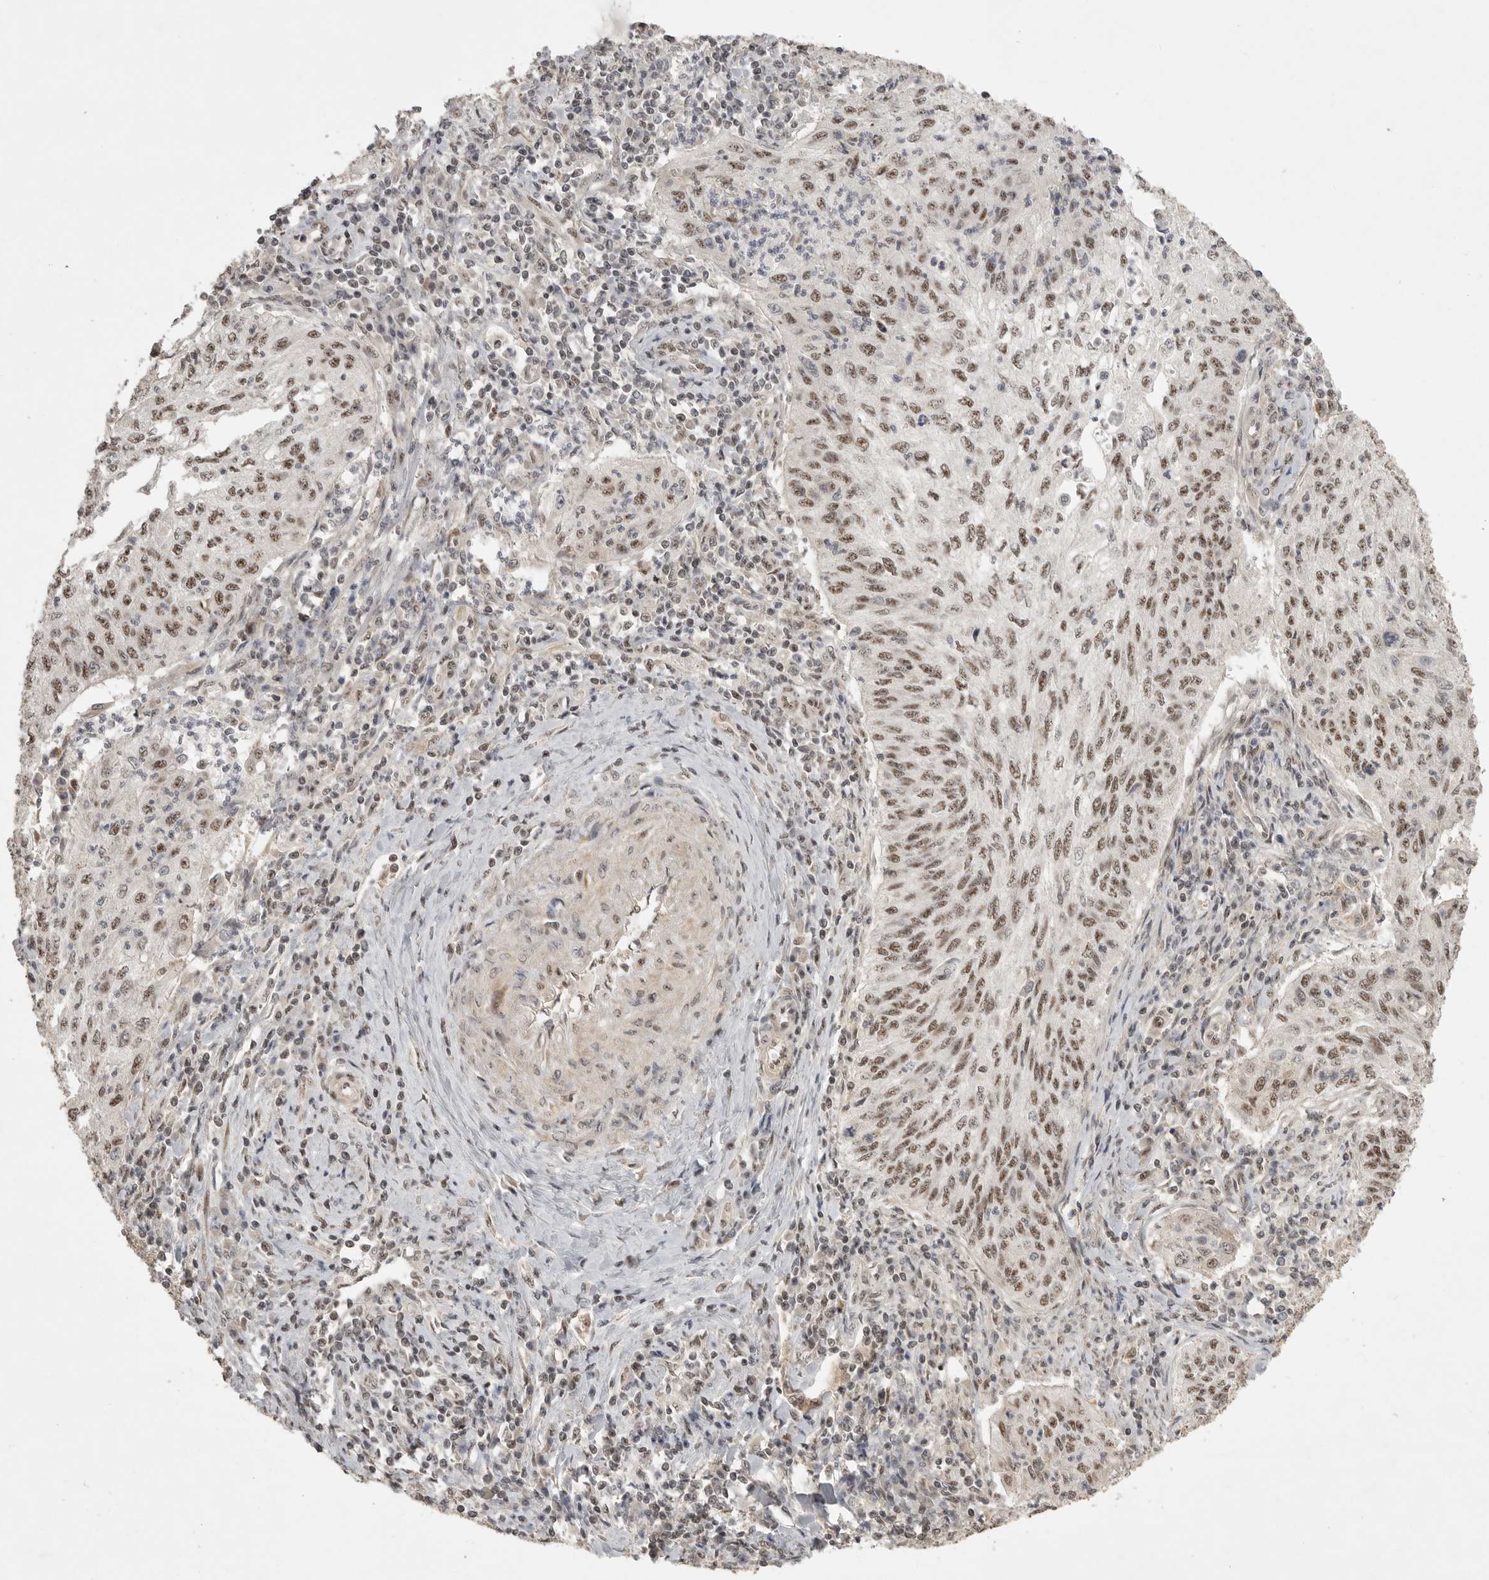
{"staining": {"intensity": "moderate", "quantity": ">75%", "location": "nuclear"}, "tissue": "cervical cancer", "cell_type": "Tumor cells", "image_type": "cancer", "snomed": [{"axis": "morphology", "description": "Squamous cell carcinoma, NOS"}, {"axis": "topography", "description": "Cervix"}], "caption": "Immunohistochemical staining of cervical squamous cell carcinoma displays moderate nuclear protein staining in about >75% of tumor cells.", "gene": "POMP", "patient": {"sex": "female", "age": 30}}